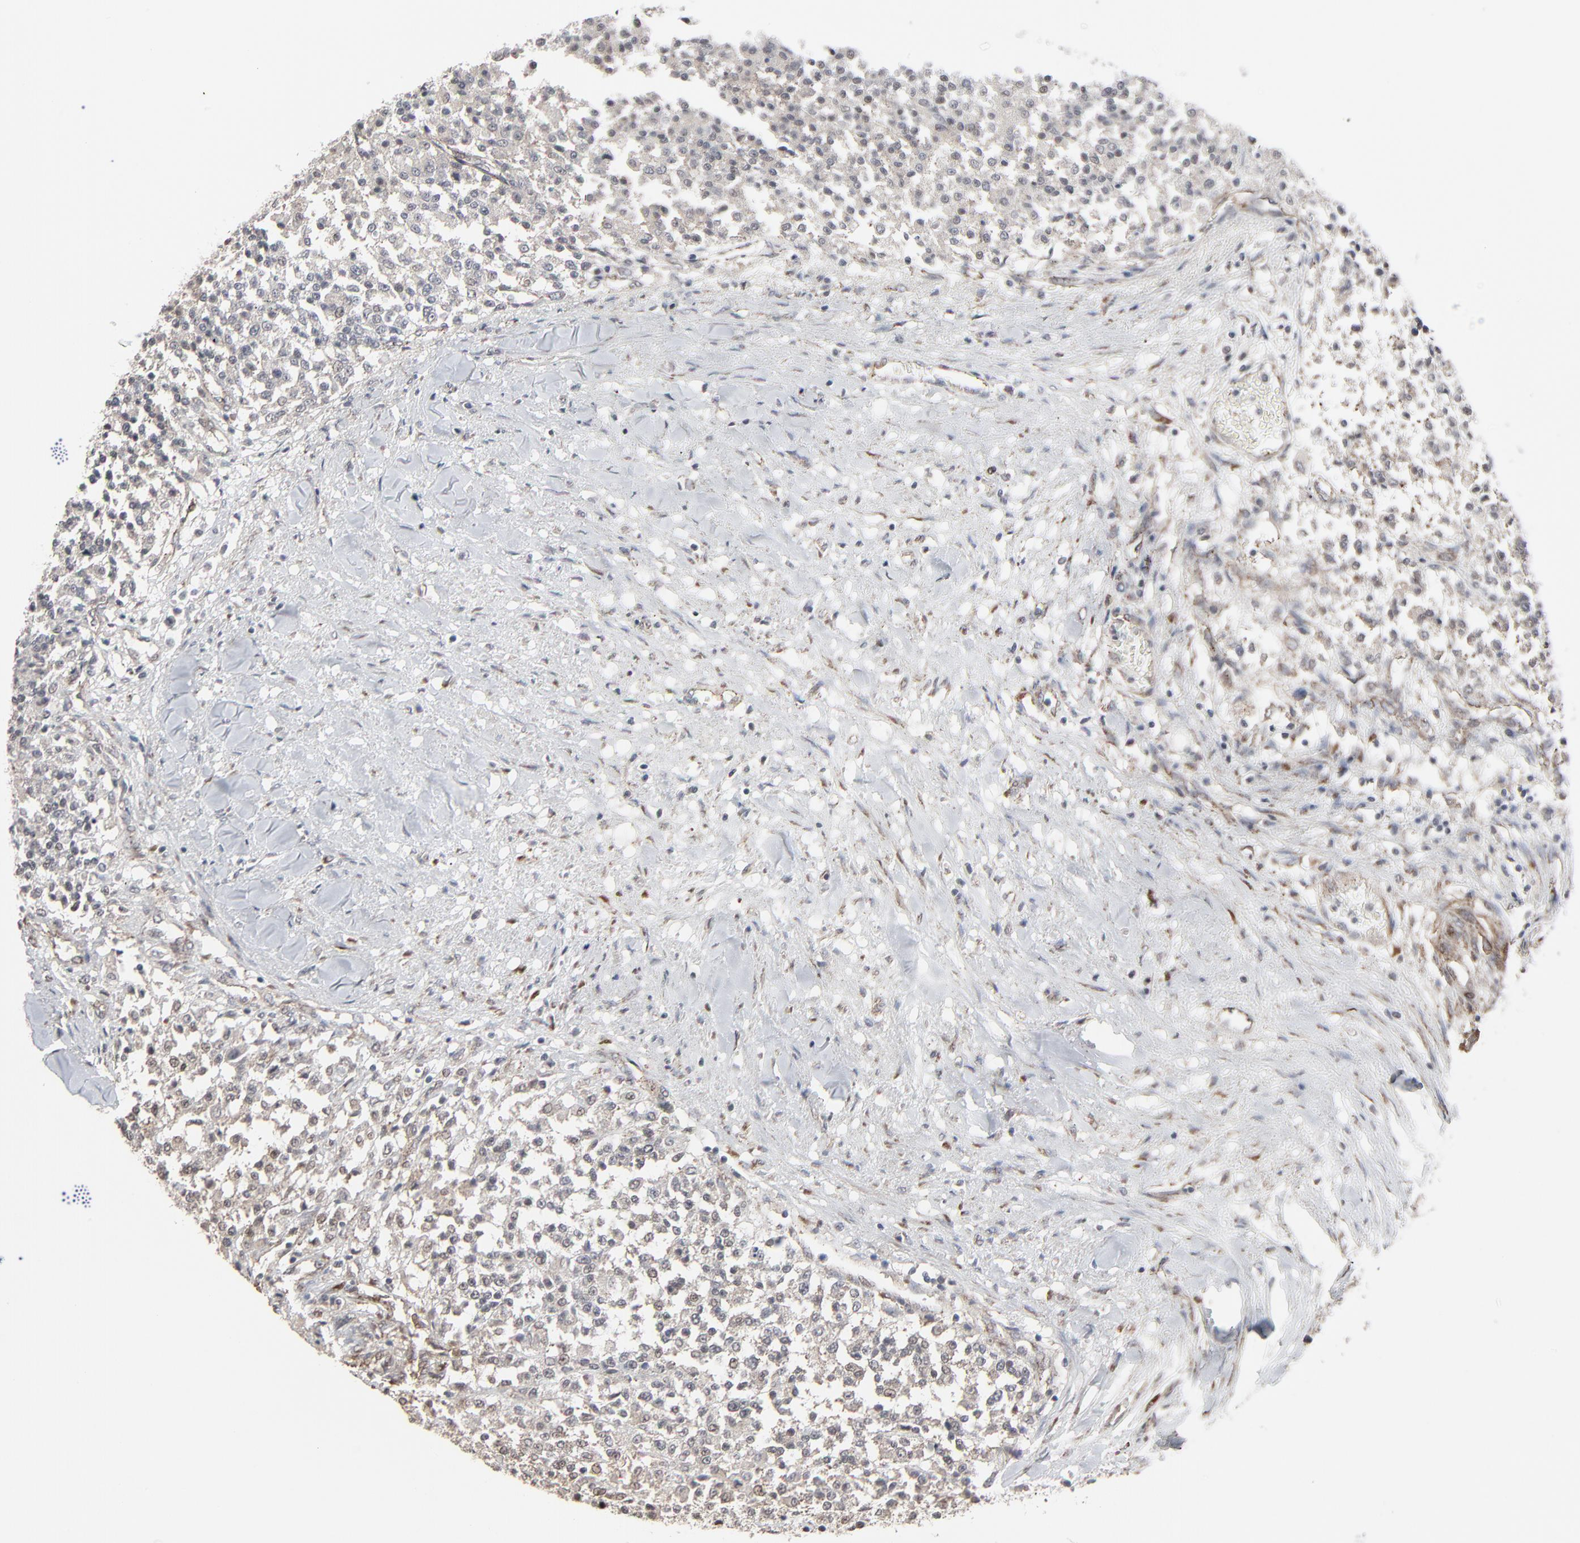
{"staining": {"intensity": "weak", "quantity": "<25%", "location": "cytoplasmic/membranous"}, "tissue": "testis cancer", "cell_type": "Tumor cells", "image_type": "cancer", "snomed": [{"axis": "morphology", "description": "Seminoma, NOS"}, {"axis": "topography", "description": "Testis"}], "caption": "Immunohistochemical staining of human testis cancer (seminoma) displays no significant positivity in tumor cells.", "gene": "CTNND1", "patient": {"sex": "male", "age": 59}}